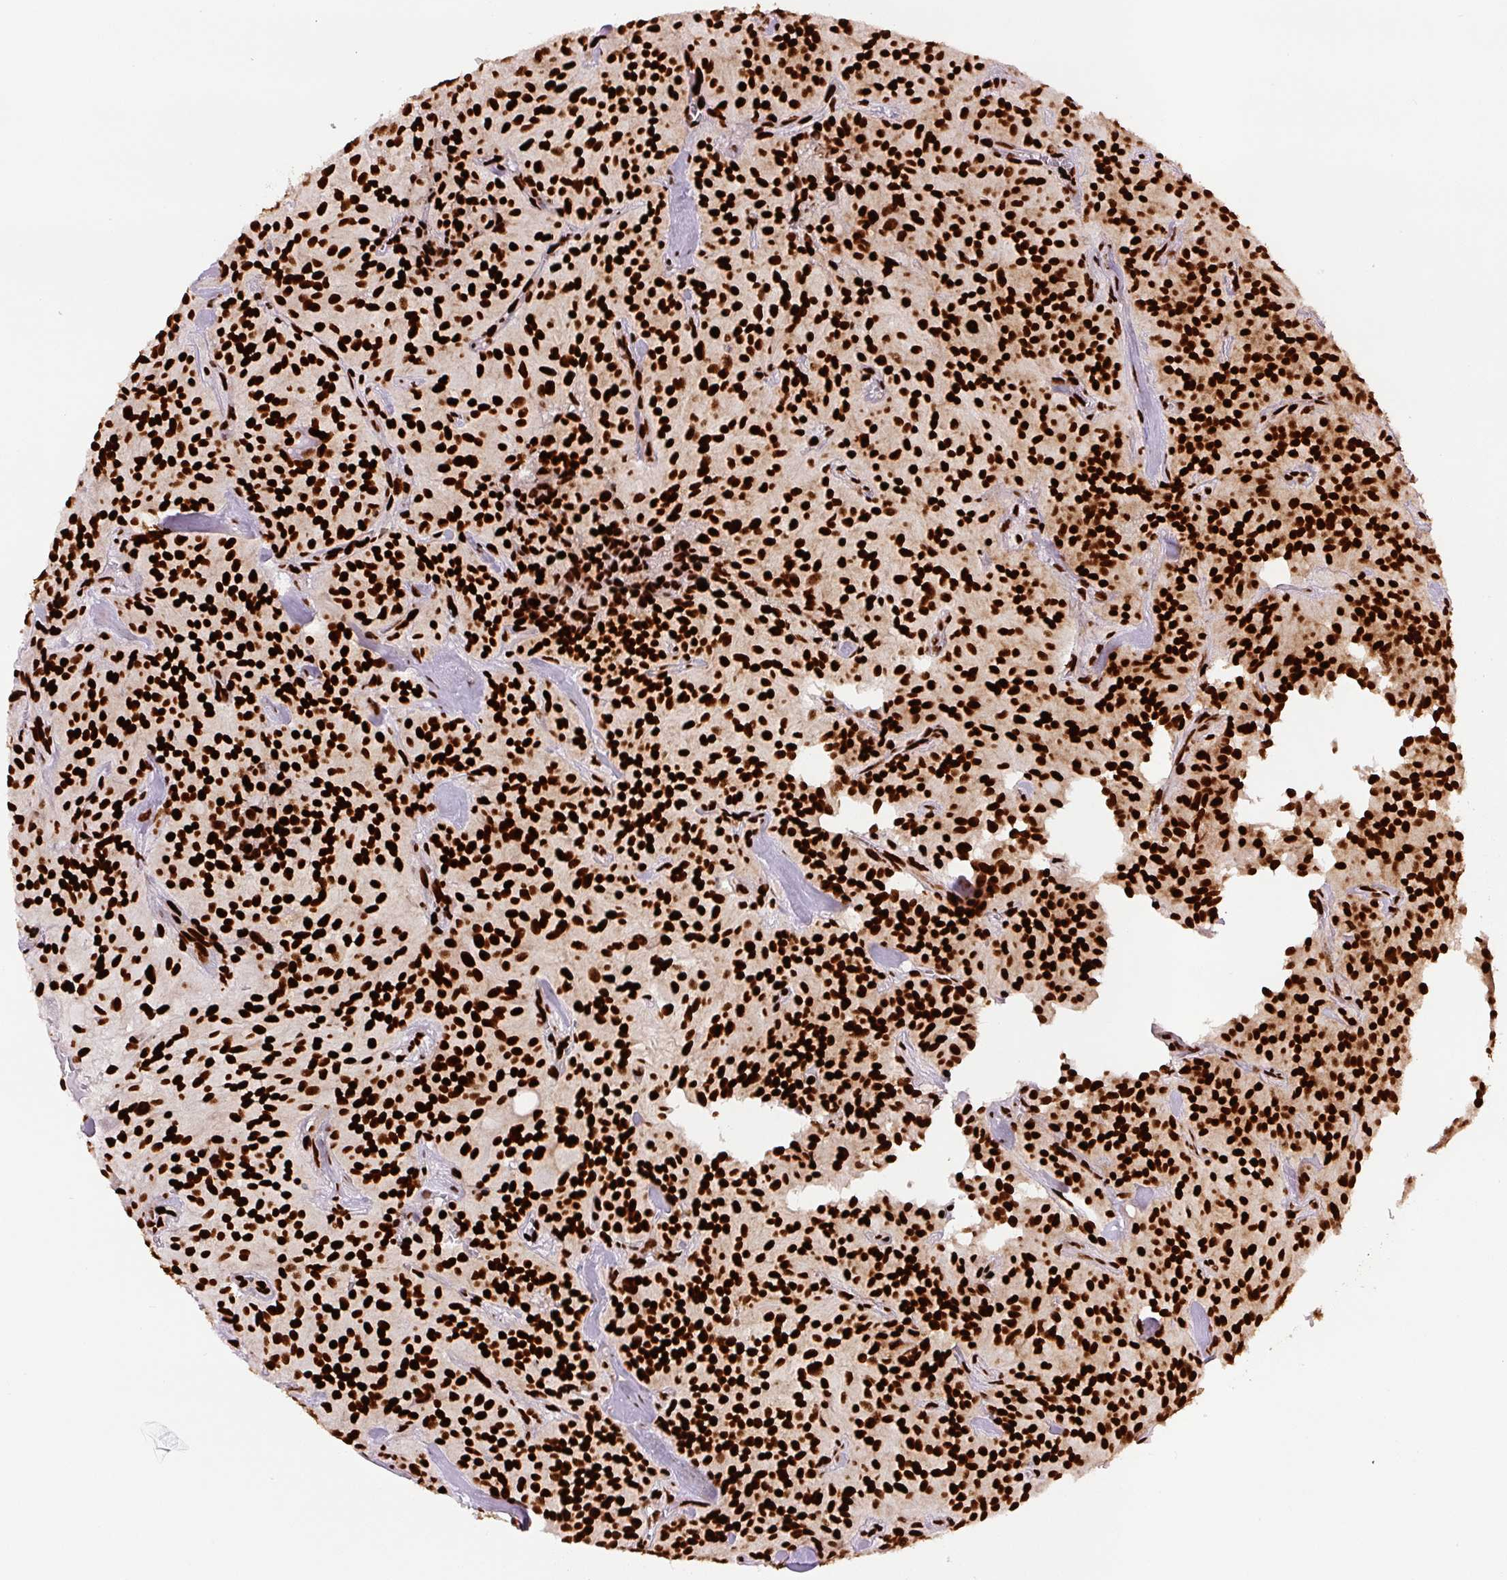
{"staining": {"intensity": "strong", "quantity": ">75%", "location": "nuclear"}, "tissue": "glioma", "cell_type": "Tumor cells", "image_type": "cancer", "snomed": [{"axis": "morphology", "description": "Glioma, malignant, Low grade"}, {"axis": "topography", "description": "Brain"}], "caption": "Immunohistochemical staining of glioma shows high levels of strong nuclear protein positivity in approximately >75% of tumor cells.", "gene": "FUS", "patient": {"sex": "male", "age": 42}}